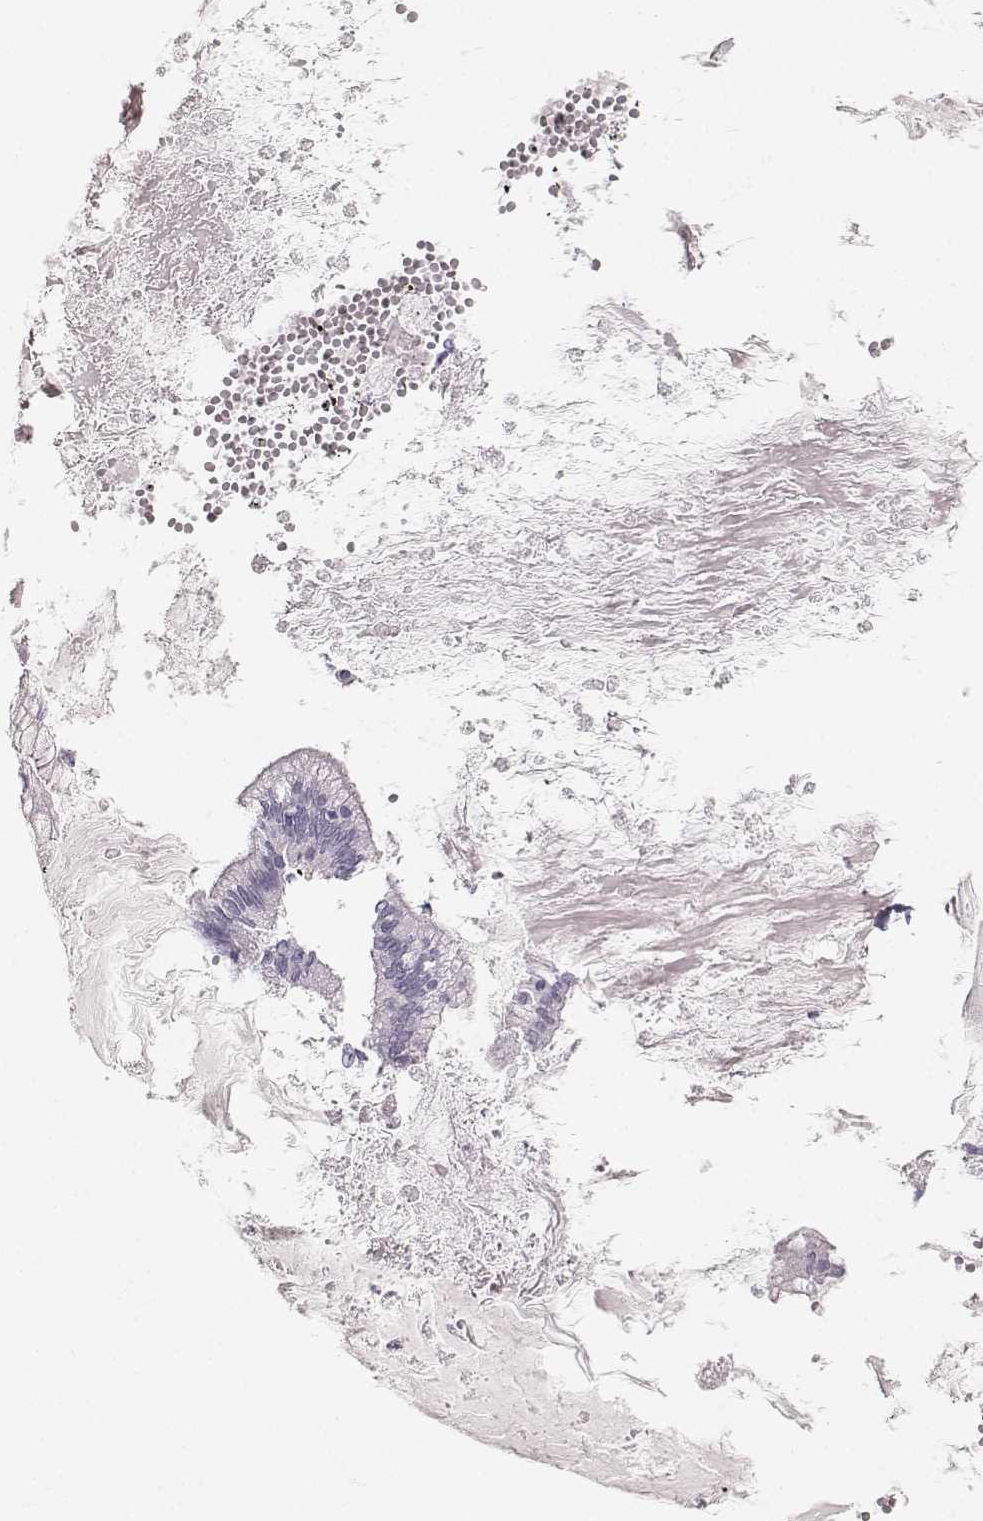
{"staining": {"intensity": "negative", "quantity": "none", "location": "none"}, "tissue": "ovarian cancer", "cell_type": "Tumor cells", "image_type": "cancer", "snomed": [{"axis": "morphology", "description": "Cystadenocarcinoma, mucinous, NOS"}, {"axis": "topography", "description": "Ovary"}], "caption": "Mucinous cystadenocarcinoma (ovarian) stained for a protein using IHC reveals no staining tumor cells.", "gene": "OIP5", "patient": {"sex": "female", "age": 67}}